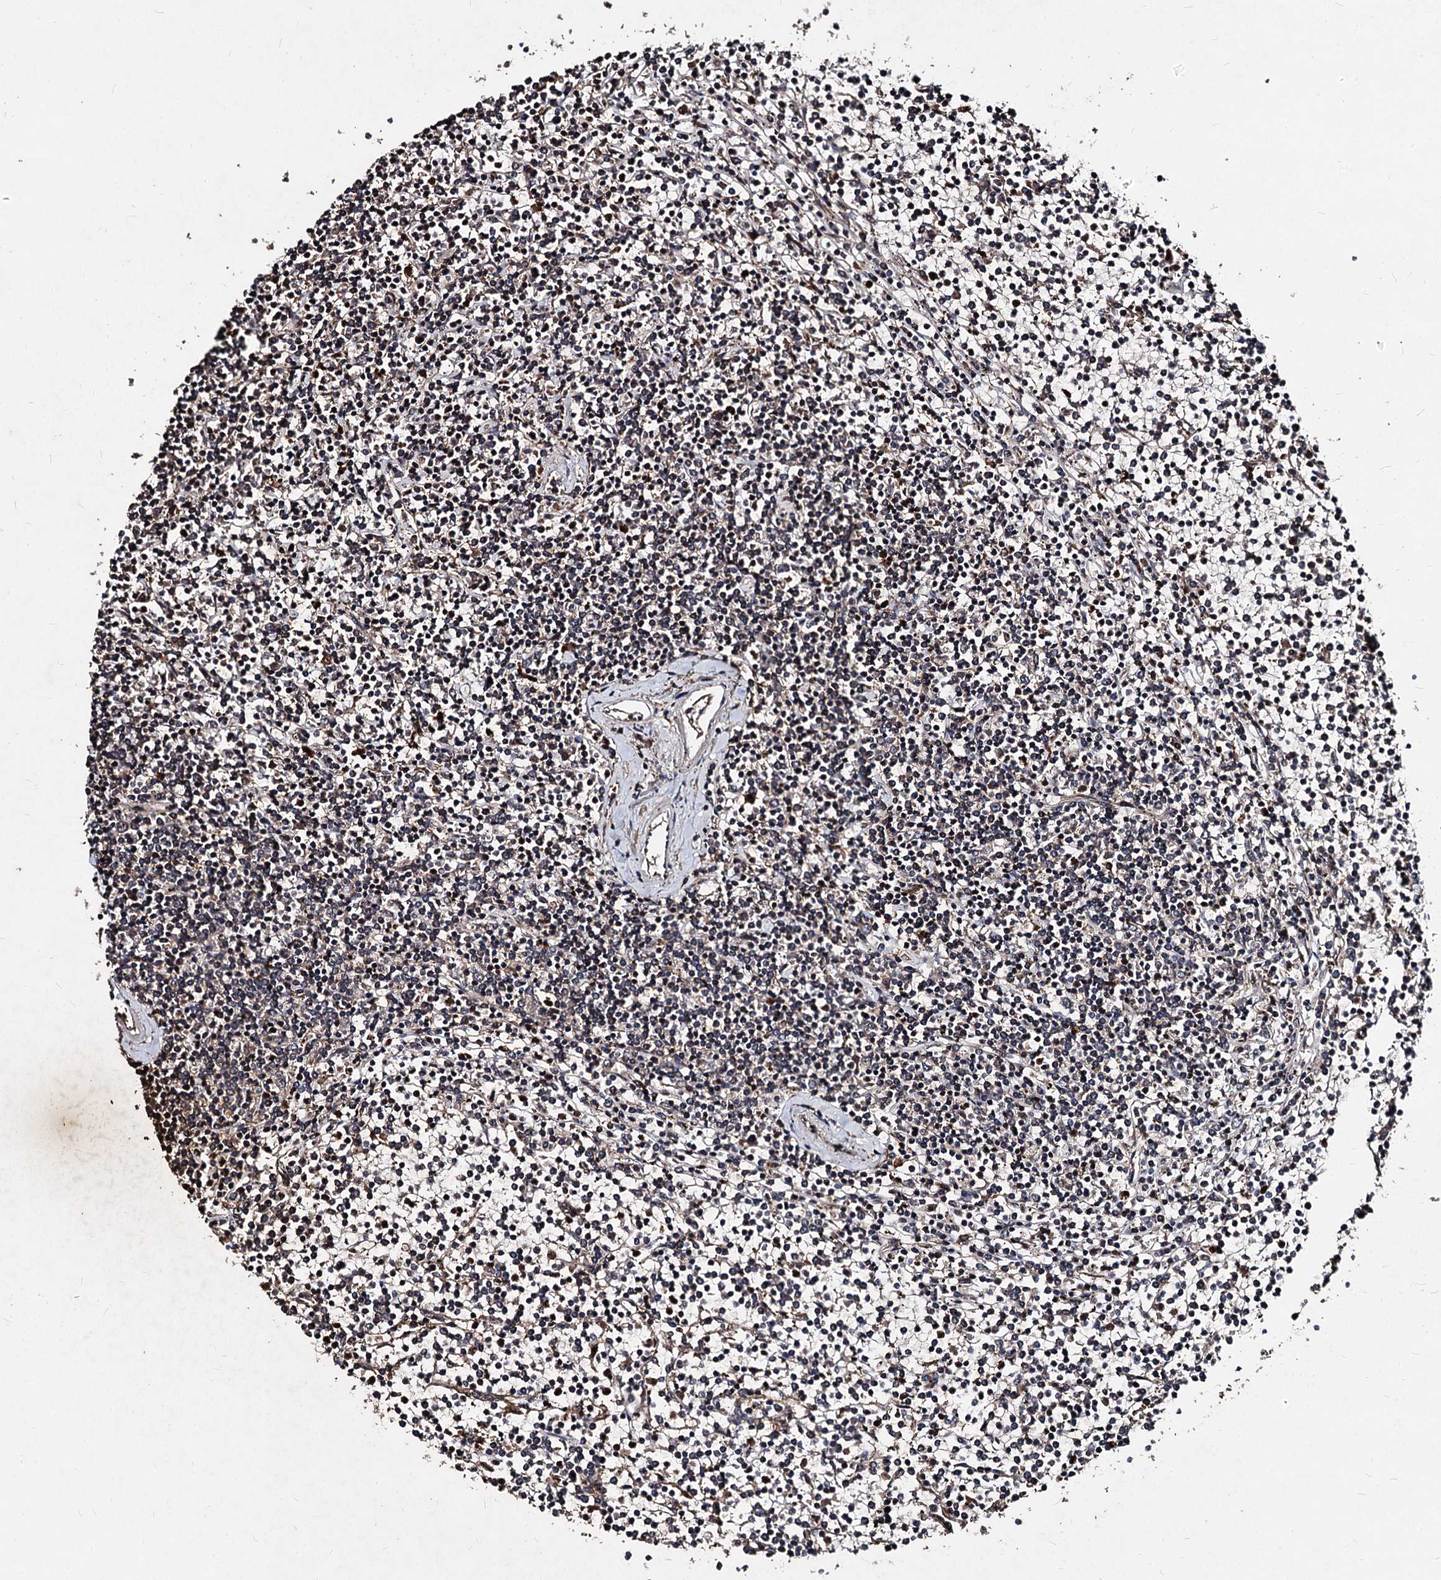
{"staining": {"intensity": "weak", "quantity": "<25%", "location": "cytoplasmic/membranous"}, "tissue": "lymphoma", "cell_type": "Tumor cells", "image_type": "cancer", "snomed": [{"axis": "morphology", "description": "Malignant lymphoma, non-Hodgkin's type, Low grade"}, {"axis": "topography", "description": "Spleen"}], "caption": "The image demonstrates no staining of tumor cells in lymphoma. The staining is performed using DAB (3,3'-diaminobenzidine) brown chromogen with nuclei counter-stained in using hematoxylin.", "gene": "BCL2L2", "patient": {"sex": "female", "age": 19}}